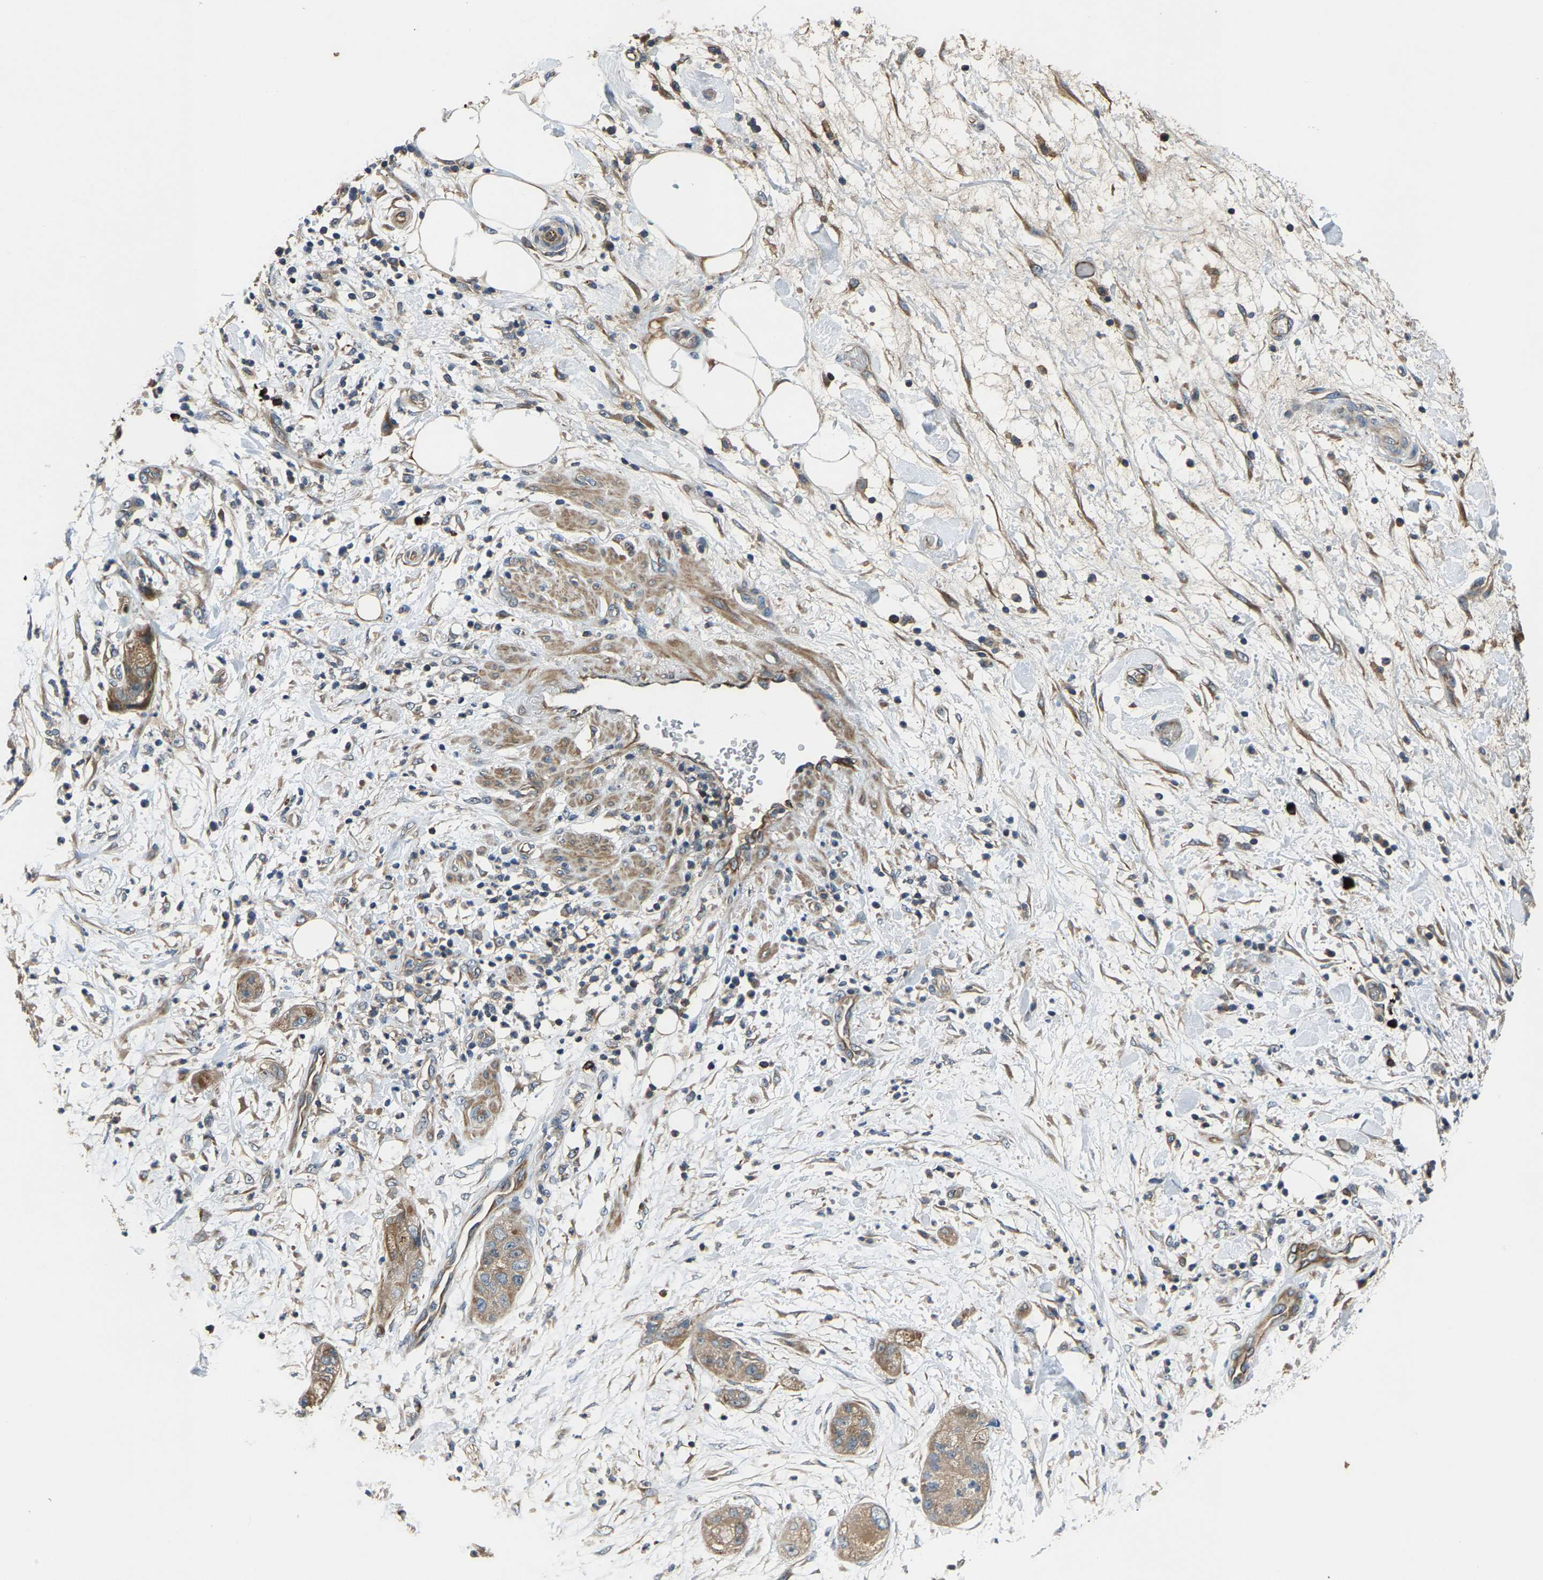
{"staining": {"intensity": "weak", "quantity": ">75%", "location": "cytoplasmic/membranous"}, "tissue": "pancreatic cancer", "cell_type": "Tumor cells", "image_type": "cancer", "snomed": [{"axis": "morphology", "description": "Adenocarcinoma, NOS"}, {"axis": "topography", "description": "Pancreas"}], "caption": "Pancreatic cancer (adenocarcinoma) tissue demonstrates weak cytoplasmic/membranous staining in approximately >75% of tumor cells, visualized by immunohistochemistry.", "gene": "AGBL3", "patient": {"sex": "female", "age": 78}}